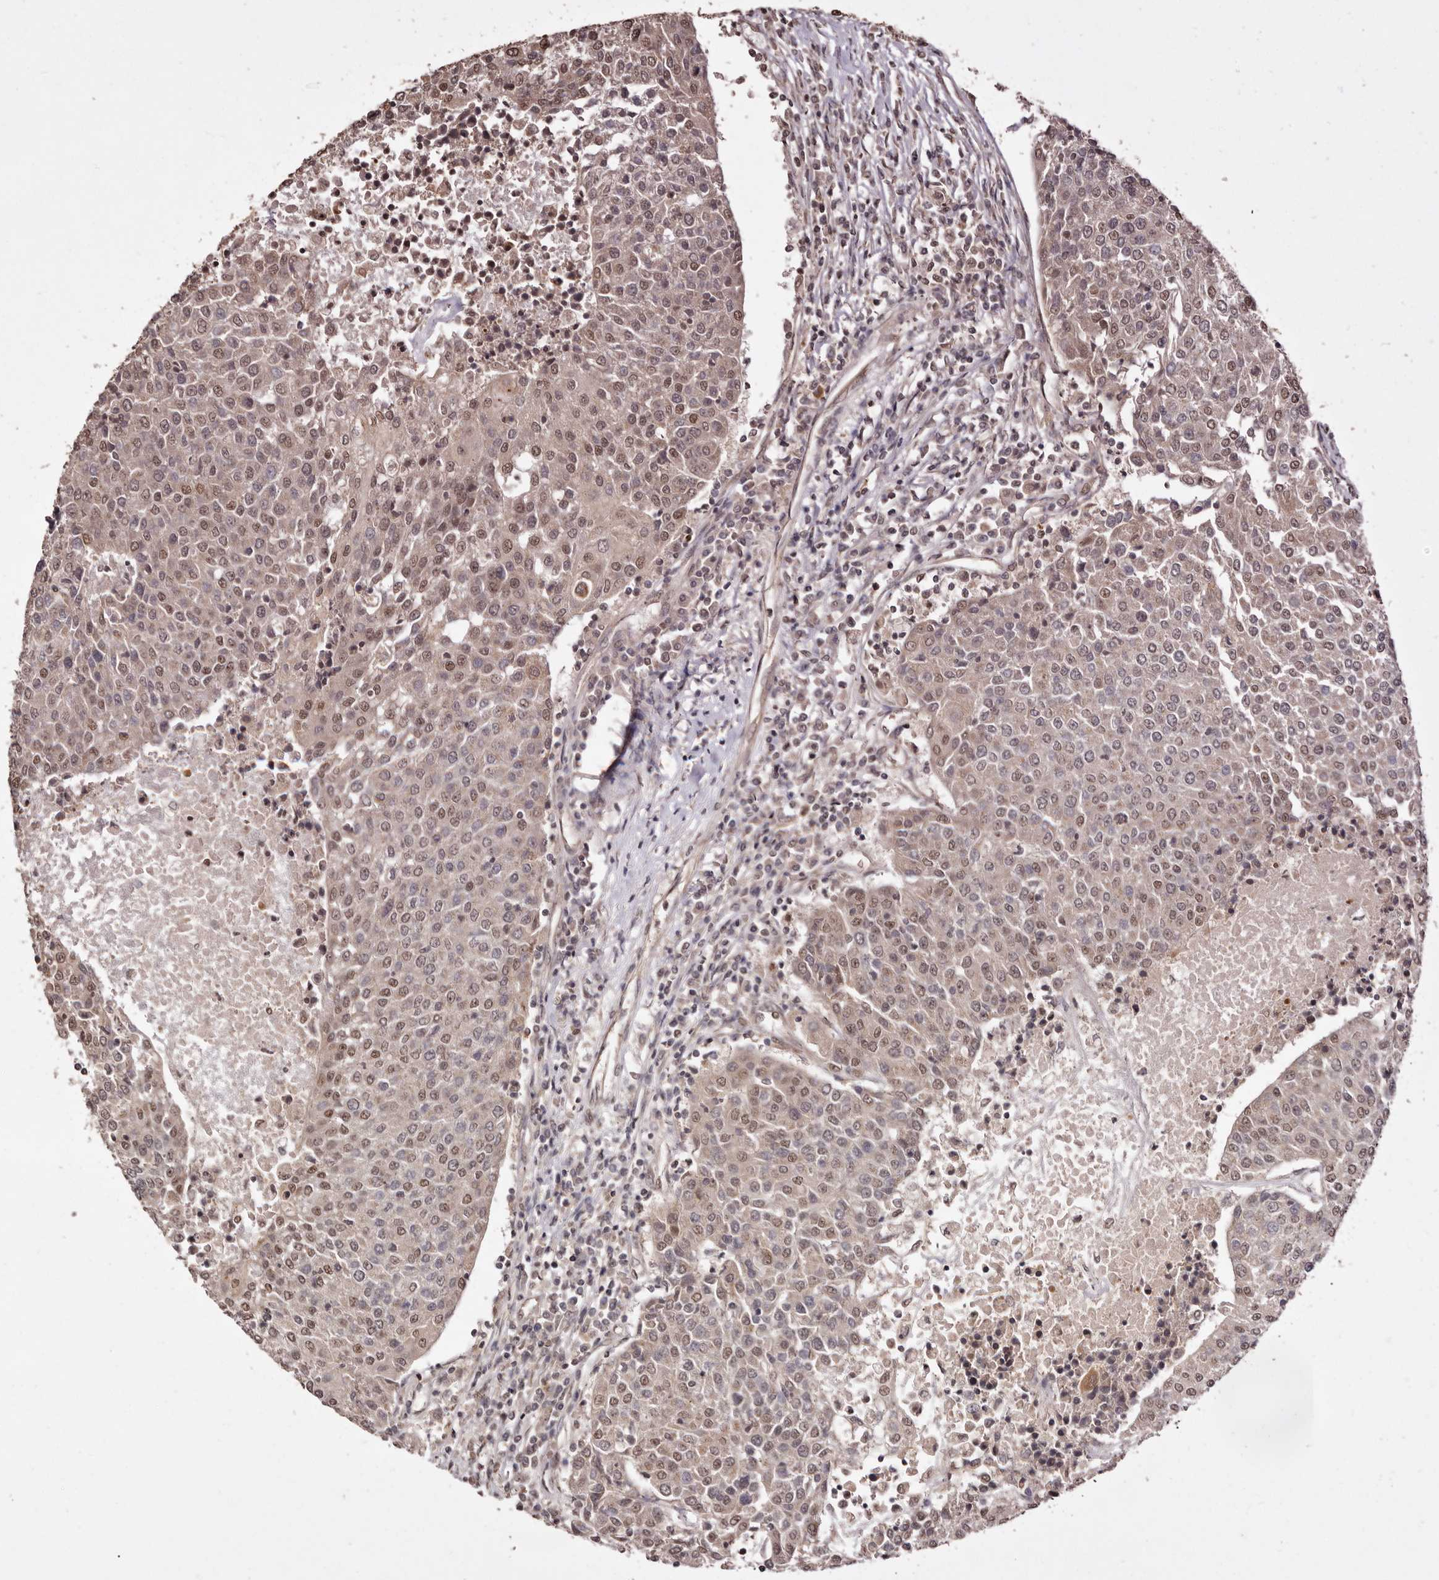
{"staining": {"intensity": "moderate", "quantity": ">75%", "location": "nuclear"}, "tissue": "urothelial cancer", "cell_type": "Tumor cells", "image_type": "cancer", "snomed": [{"axis": "morphology", "description": "Urothelial carcinoma, High grade"}, {"axis": "topography", "description": "Urinary bladder"}], "caption": "Immunohistochemistry histopathology image of neoplastic tissue: urothelial cancer stained using immunohistochemistry displays medium levels of moderate protein expression localized specifically in the nuclear of tumor cells, appearing as a nuclear brown color.", "gene": "NOTCH1", "patient": {"sex": "female", "age": 85}}